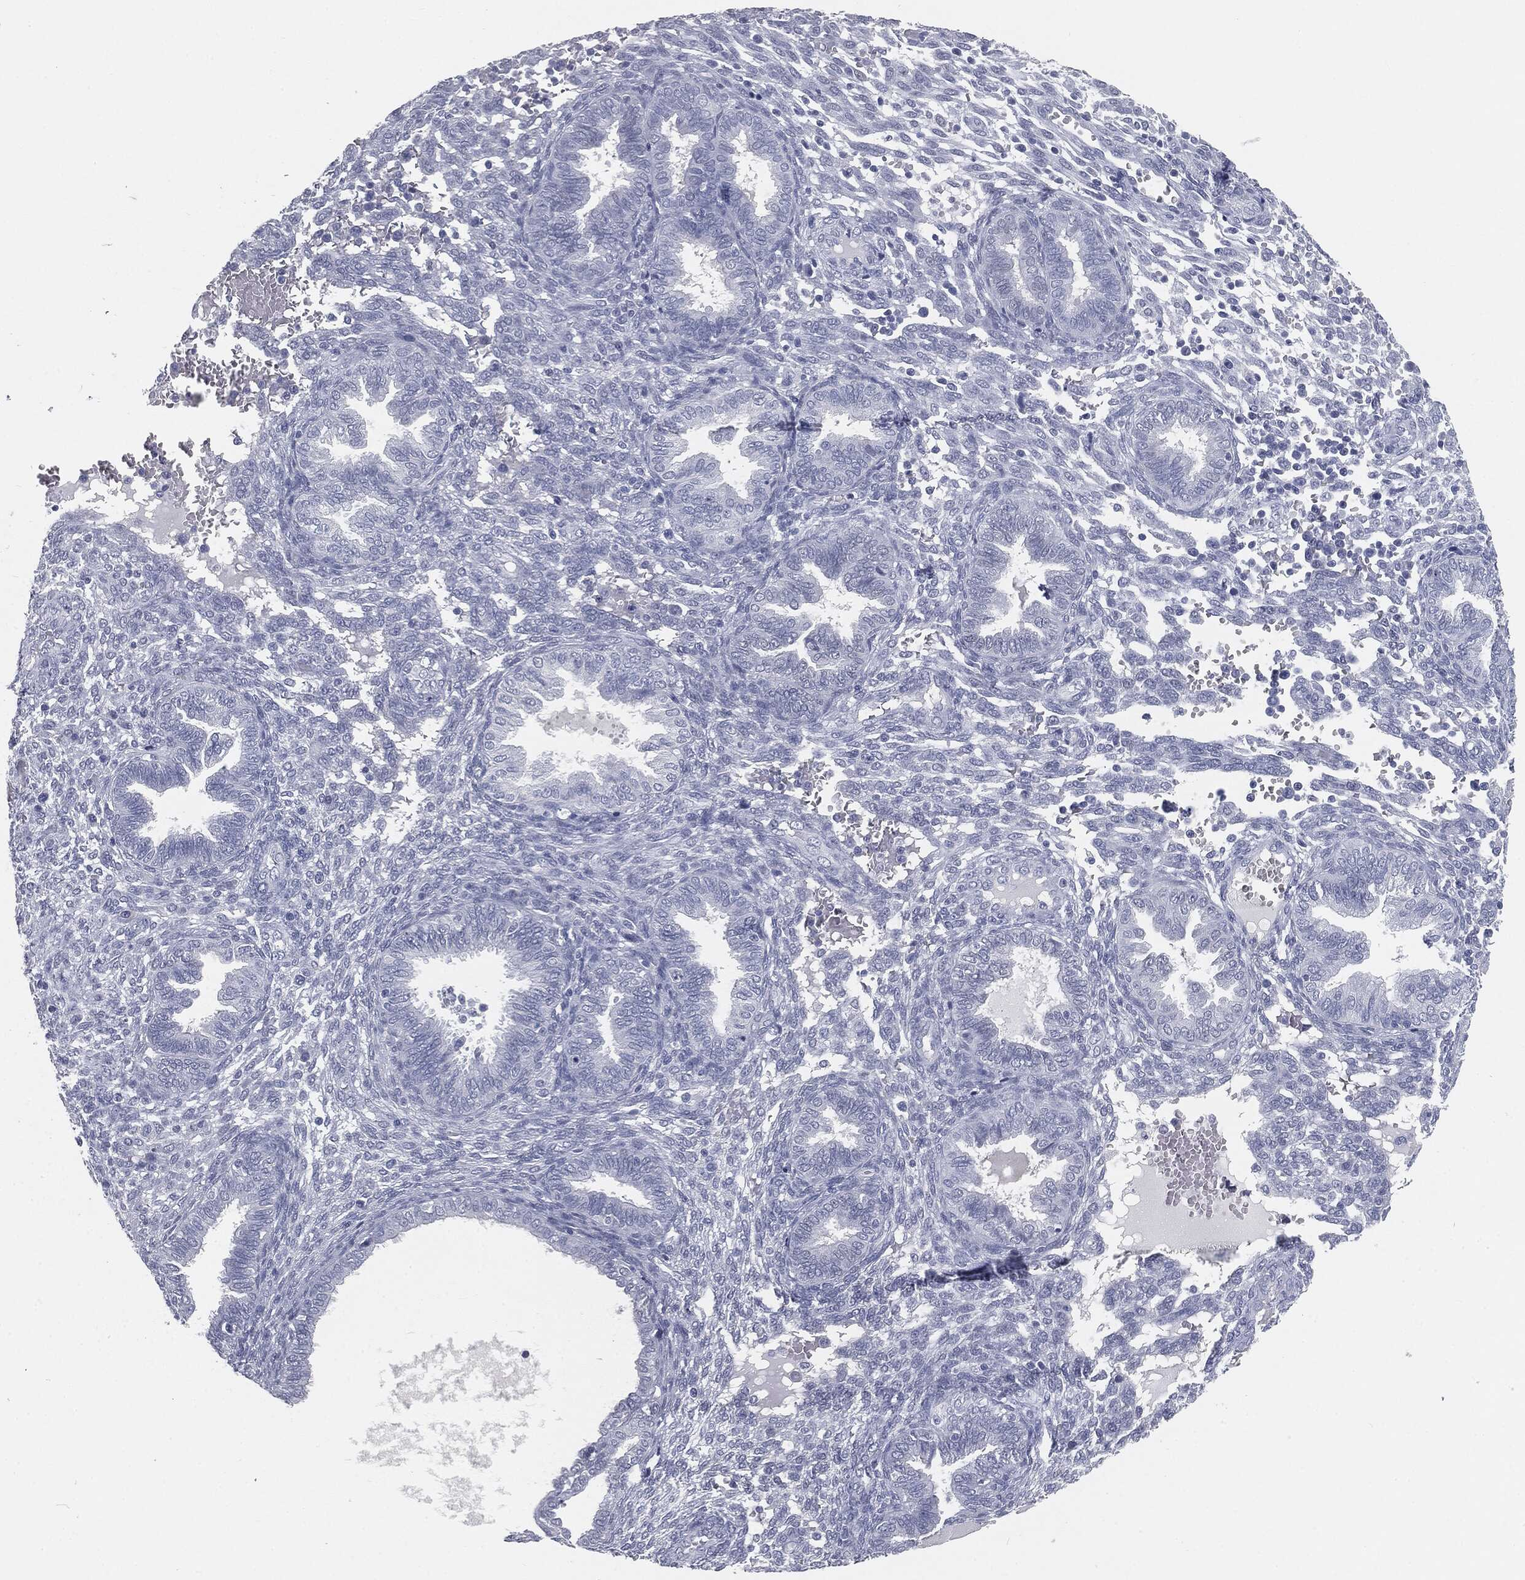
{"staining": {"intensity": "negative", "quantity": "none", "location": "none"}, "tissue": "endometrium", "cell_type": "Cells in endometrial stroma", "image_type": "normal", "snomed": [{"axis": "morphology", "description": "Normal tissue, NOS"}, {"axis": "topography", "description": "Endometrium"}], "caption": "There is no significant positivity in cells in endometrial stroma of endometrium. Brightfield microscopy of immunohistochemistry (IHC) stained with DAB (3,3'-diaminobenzidine) (brown) and hematoxylin (blue), captured at high magnification.", "gene": "PRAME", "patient": {"sex": "female", "age": 42}}